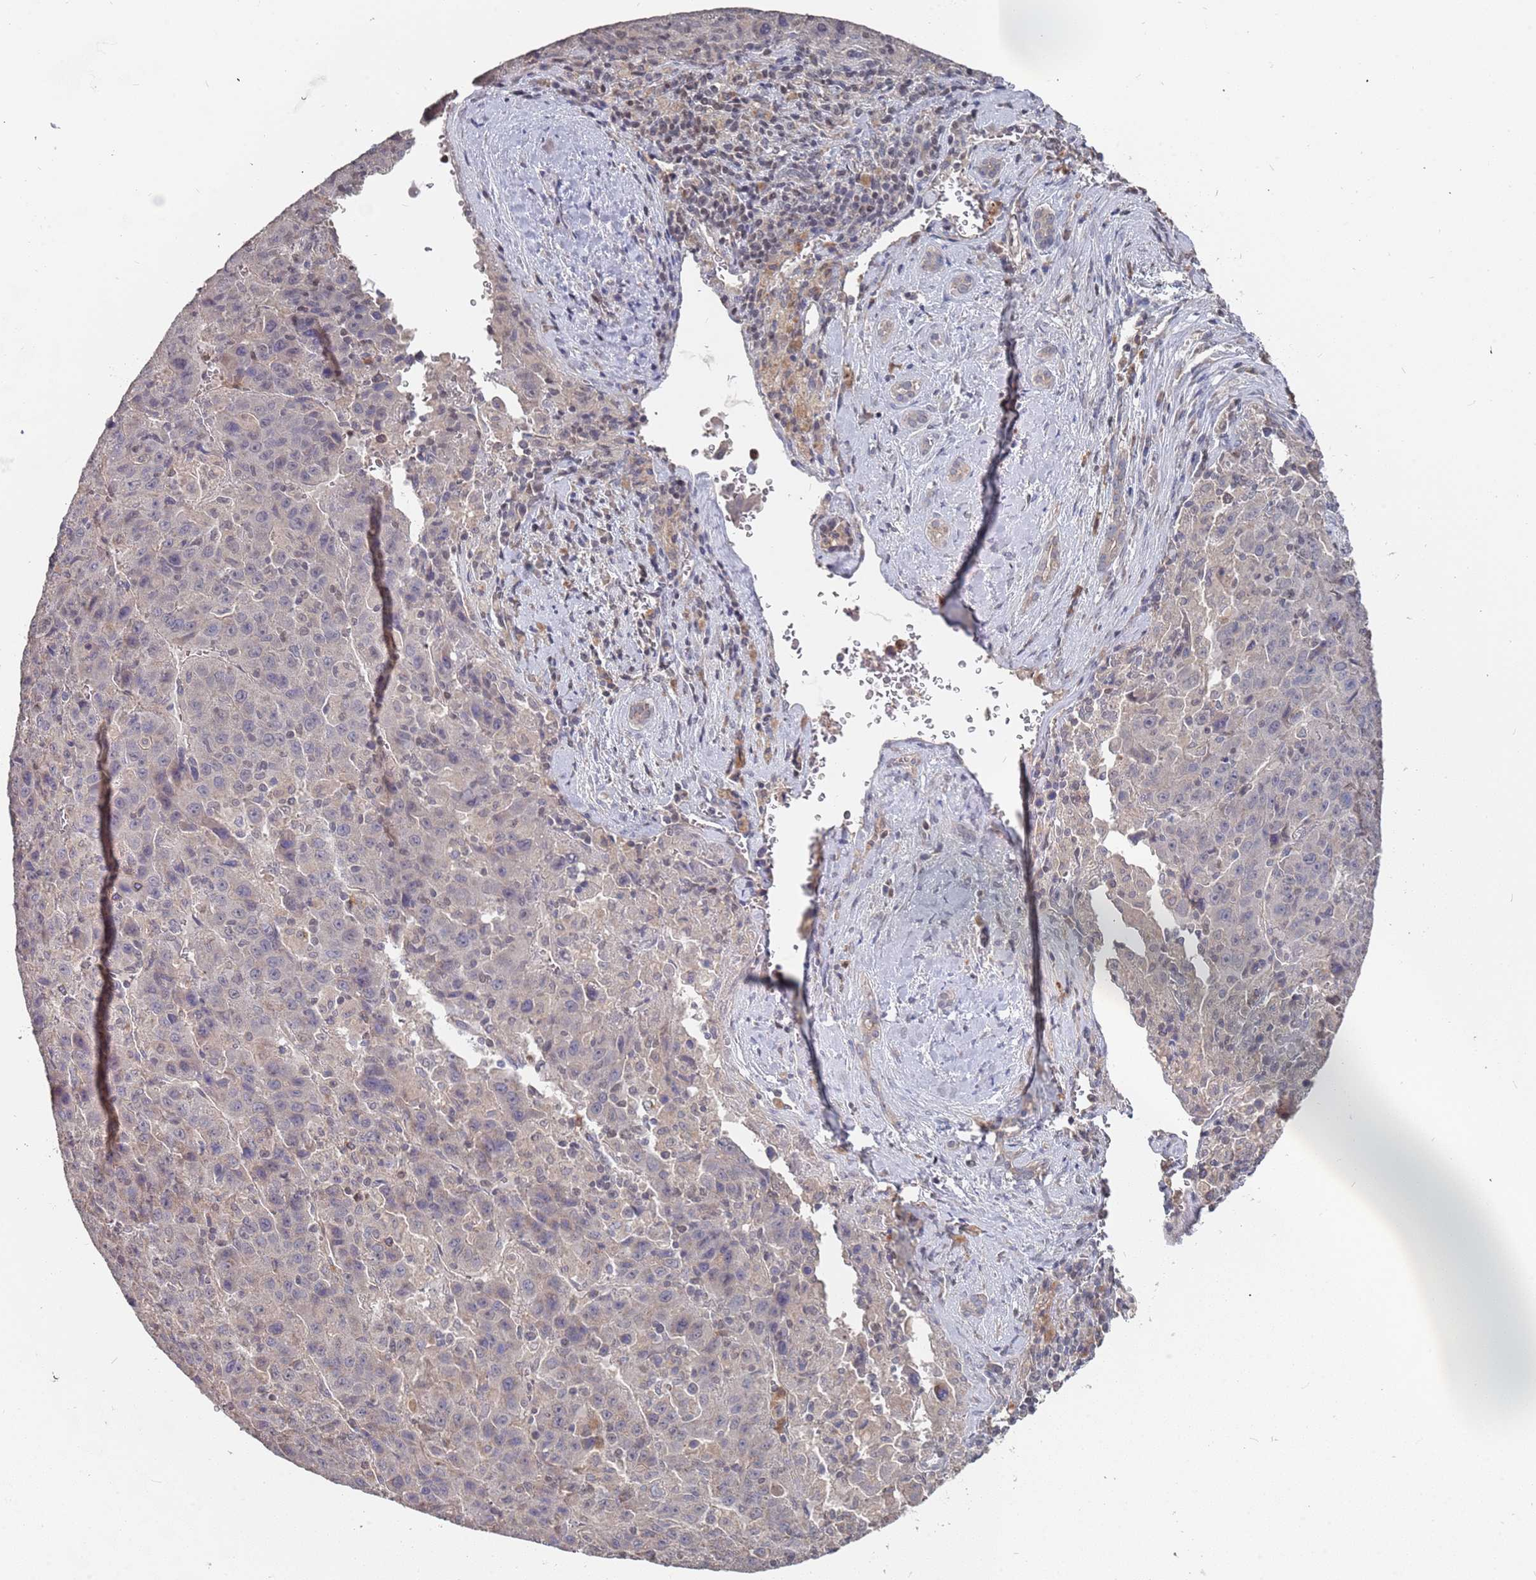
{"staining": {"intensity": "negative", "quantity": "none", "location": "none"}, "tissue": "liver cancer", "cell_type": "Tumor cells", "image_type": "cancer", "snomed": [{"axis": "morphology", "description": "Carcinoma, Hepatocellular, NOS"}, {"axis": "topography", "description": "Liver"}], "caption": "IHC micrograph of neoplastic tissue: human liver cancer (hepatocellular carcinoma) stained with DAB displays no significant protein positivity in tumor cells.", "gene": "TCEANC2", "patient": {"sex": "female", "age": 53}}